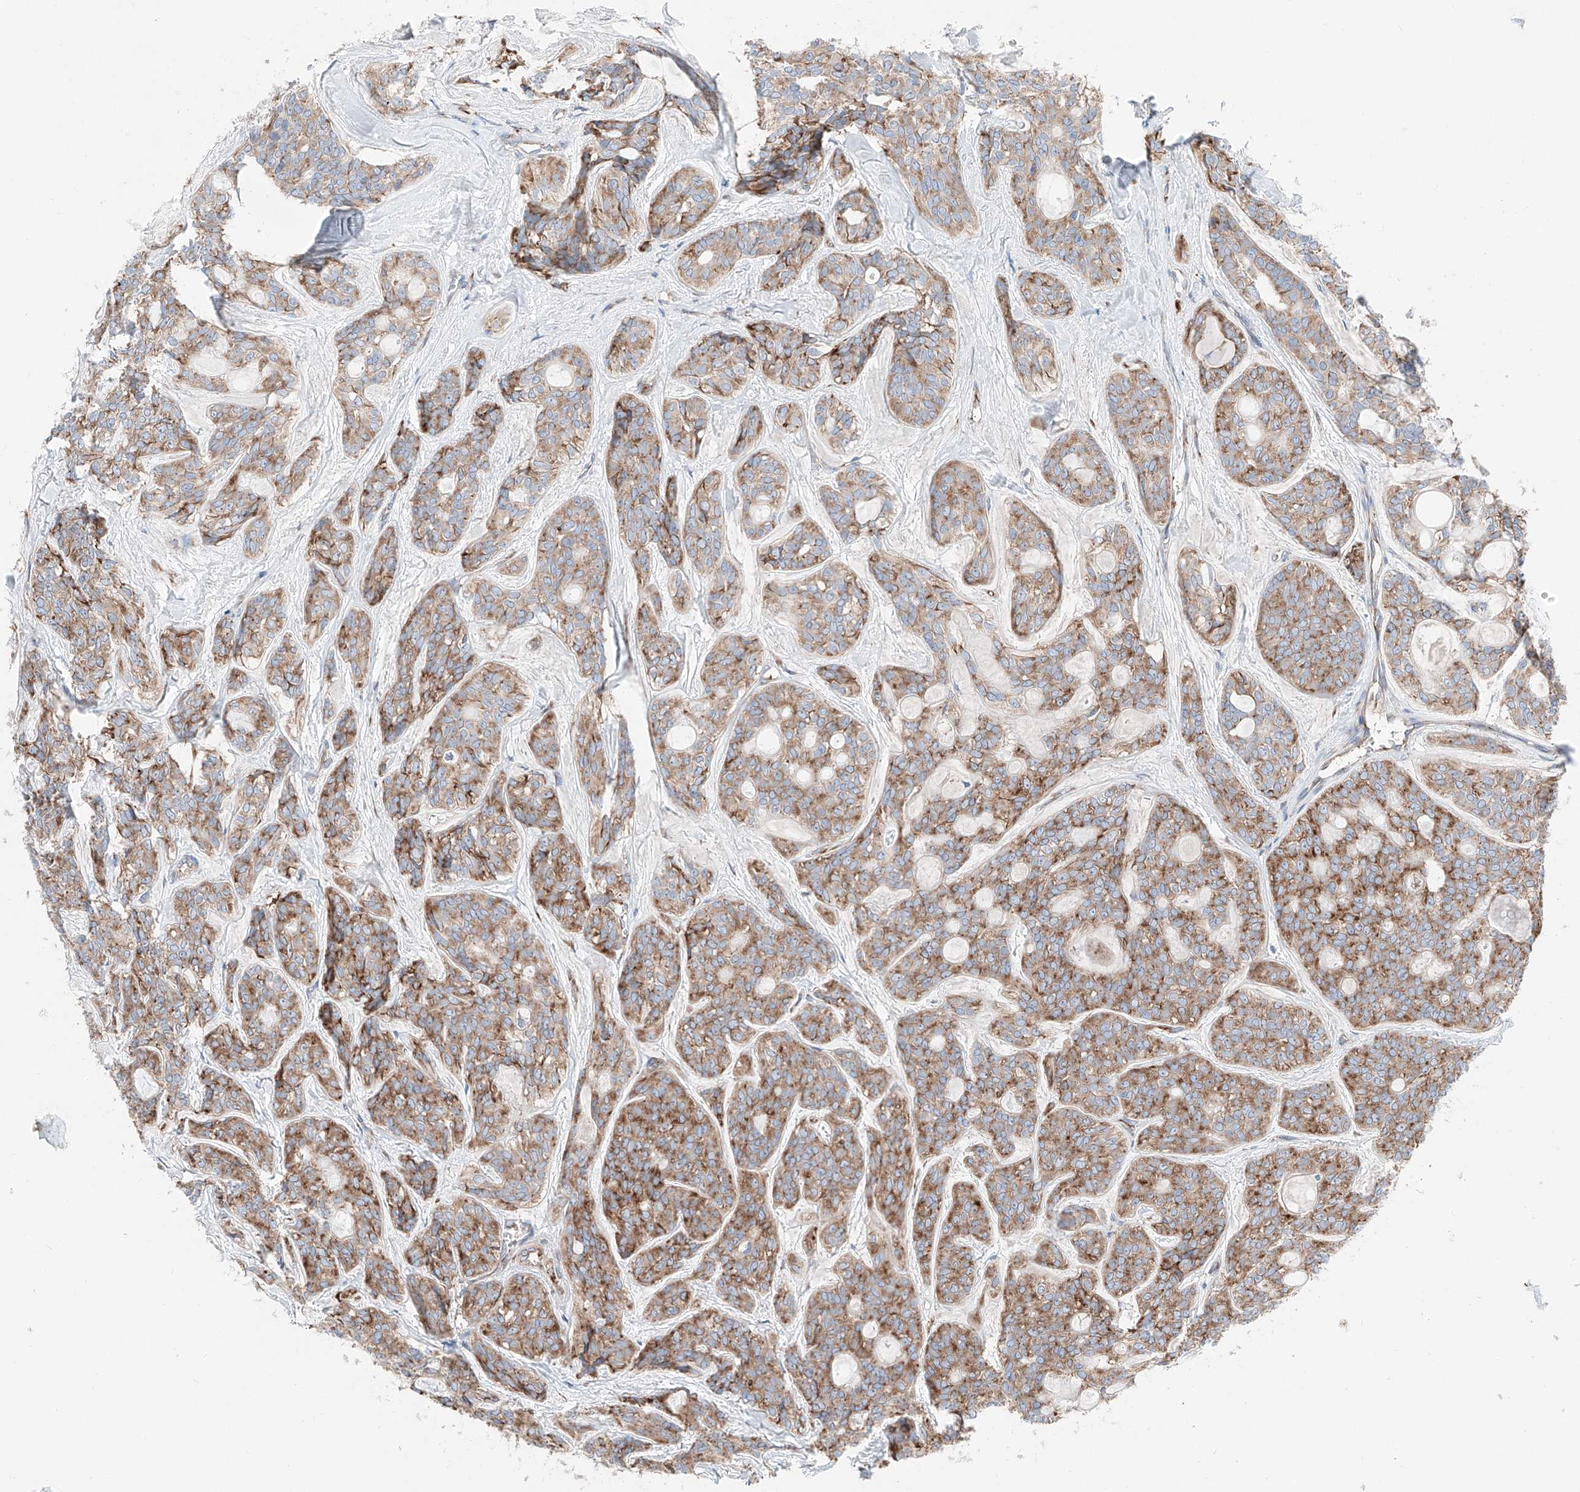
{"staining": {"intensity": "moderate", "quantity": ">75%", "location": "cytoplasmic/membranous"}, "tissue": "head and neck cancer", "cell_type": "Tumor cells", "image_type": "cancer", "snomed": [{"axis": "morphology", "description": "Adenocarcinoma, NOS"}, {"axis": "topography", "description": "Head-Neck"}], "caption": "Head and neck cancer stained with a brown dye demonstrates moderate cytoplasmic/membranous positive expression in about >75% of tumor cells.", "gene": "CRELD1", "patient": {"sex": "male", "age": 66}}